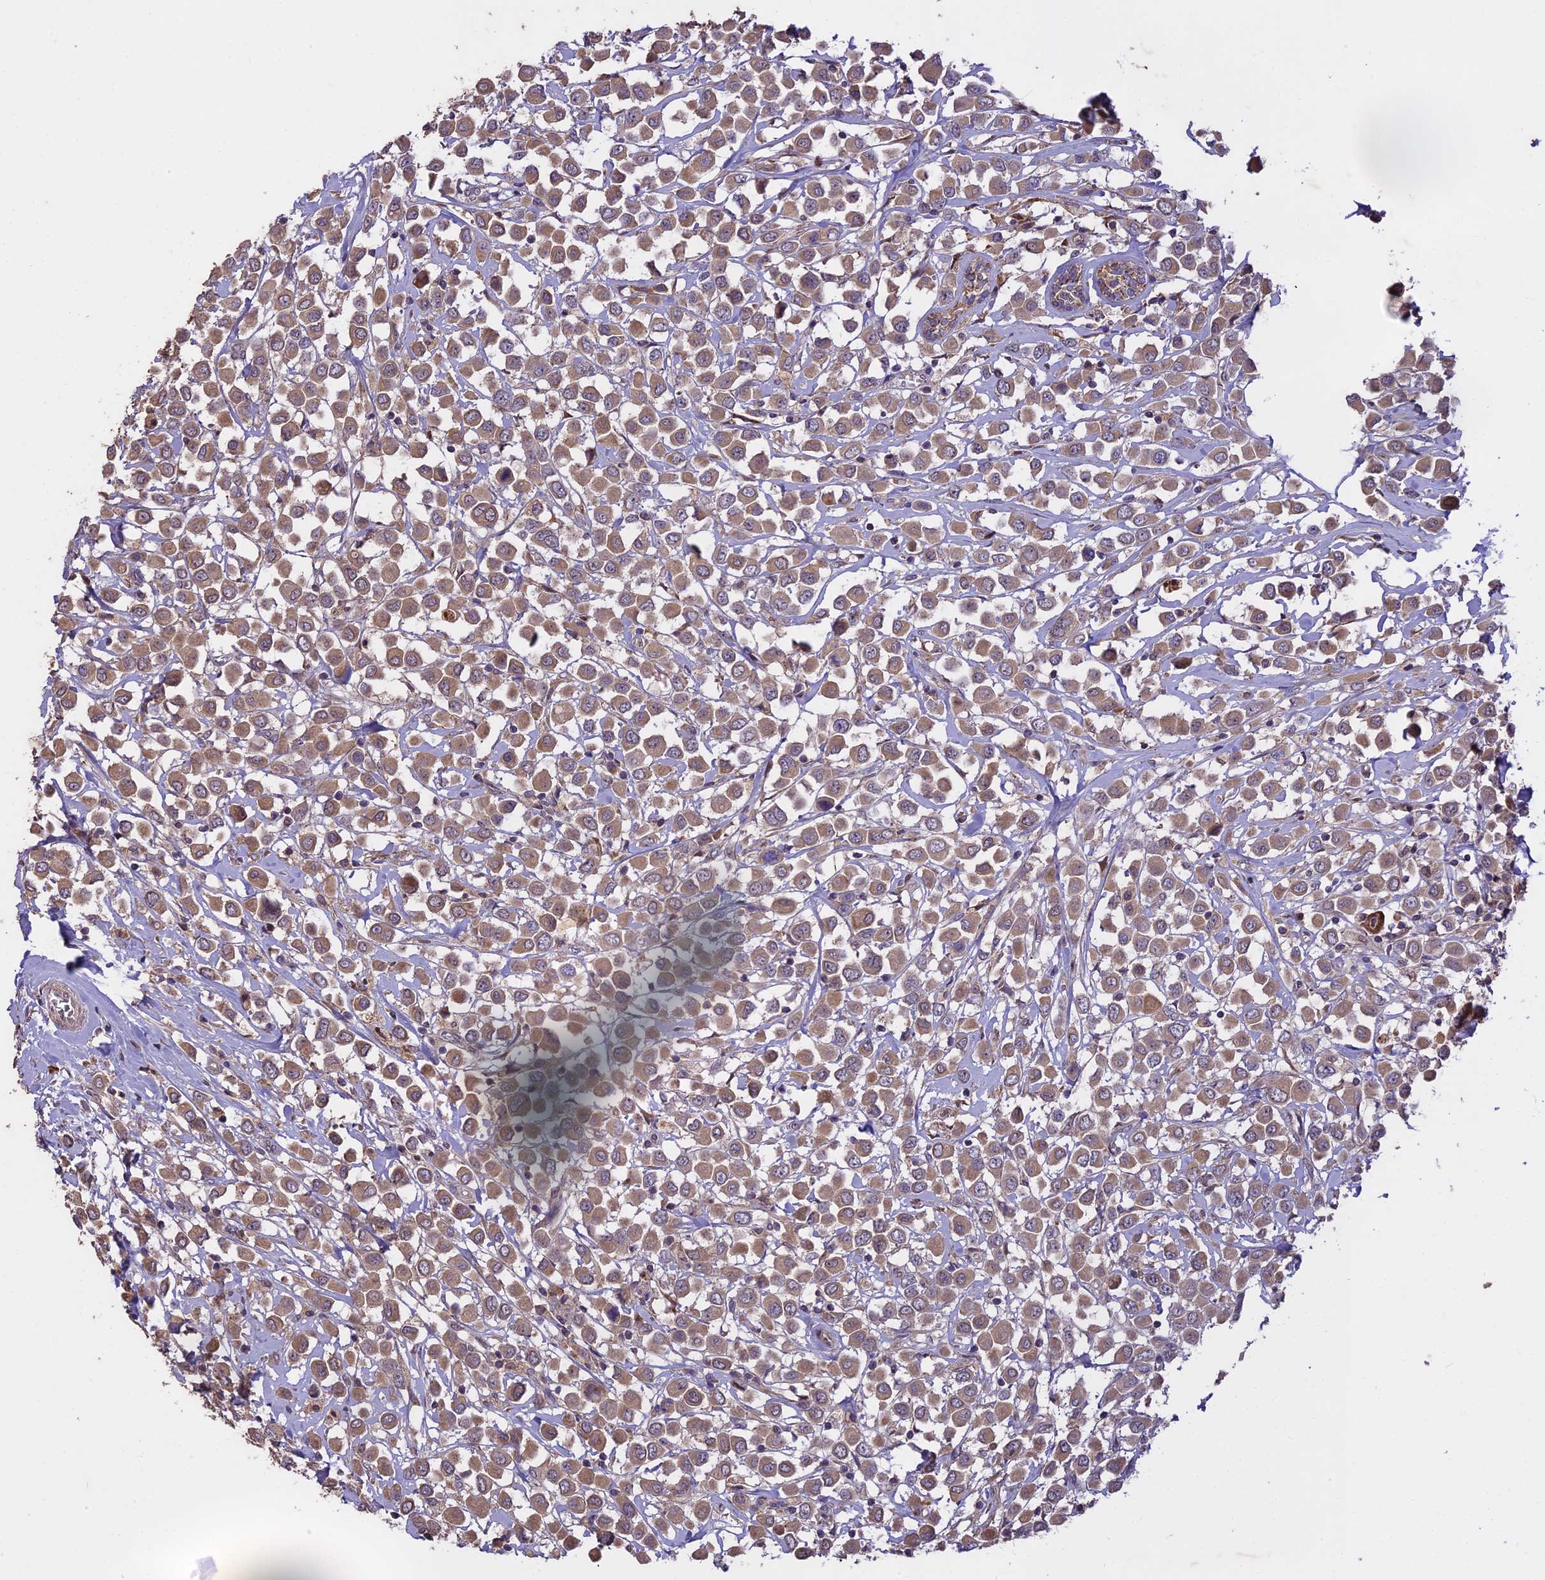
{"staining": {"intensity": "moderate", "quantity": ">75%", "location": "cytoplasmic/membranous"}, "tissue": "breast cancer", "cell_type": "Tumor cells", "image_type": "cancer", "snomed": [{"axis": "morphology", "description": "Duct carcinoma"}, {"axis": "topography", "description": "Breast"}], "caption": "Human breast invasive ductal carcinoma stained with a protein marker reveals moderate staining in tumor cells.", "gene": "MEMO1", "patient": {"sex": "female", "age": 61}}